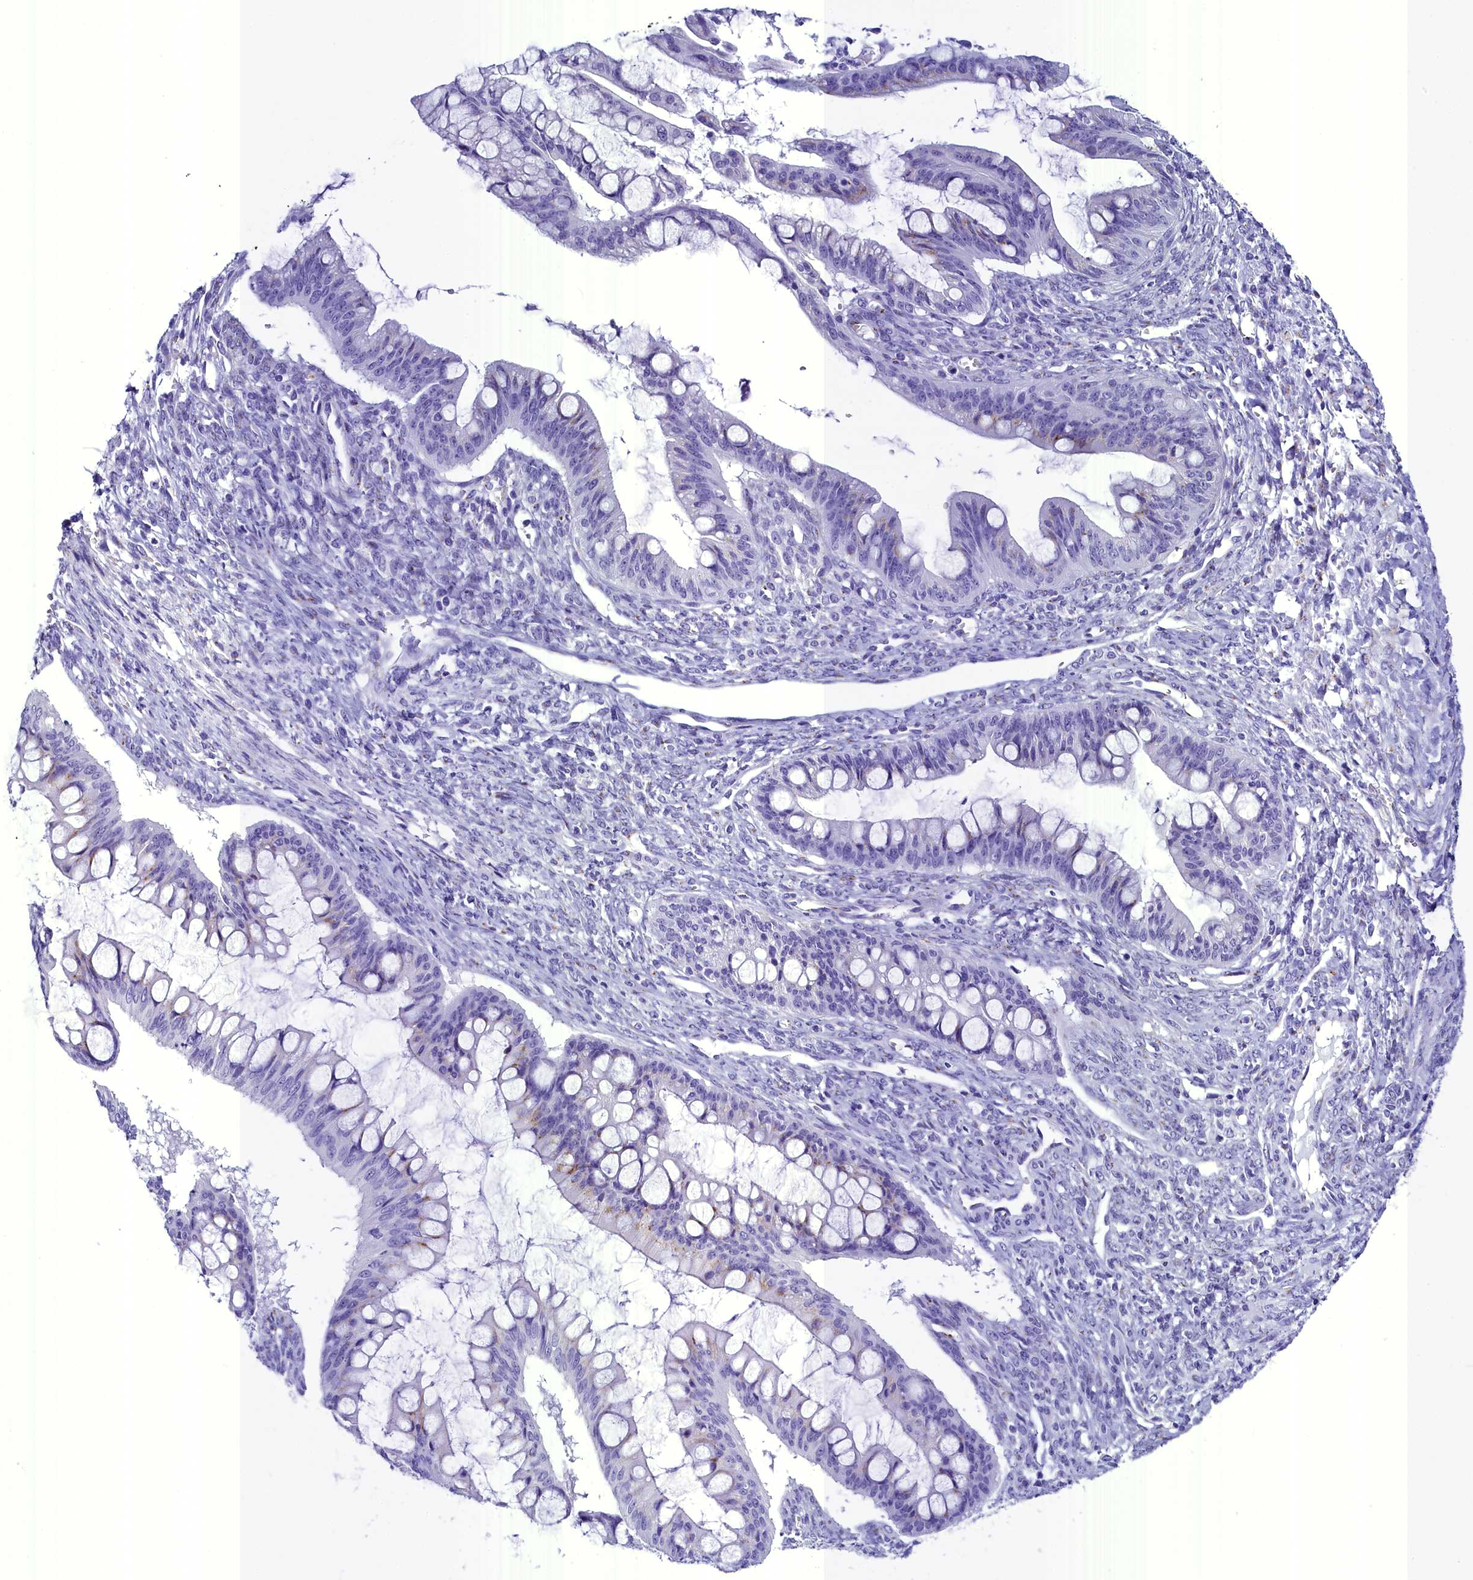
{"staining": {"intensity": "negative", "quantity": "none", "location": "none"}, "tissue": "ovarian cancer", "cell_type": "Tumor cells", "image_type": "cancer", "snomed": [{"axis": "morphology", "description": "Cystadenocarcinoma, mucinous, NOS"}, {"axis": "topography", "description": "Ovary"}], "caption": "Immunohistochemistry (IHC) of human ovarian mucinous cystadenocarcinoma reveals no expression in tumor cells.", "gene": "AP3B2", "patient": {"sex": "female", "age": 73}}